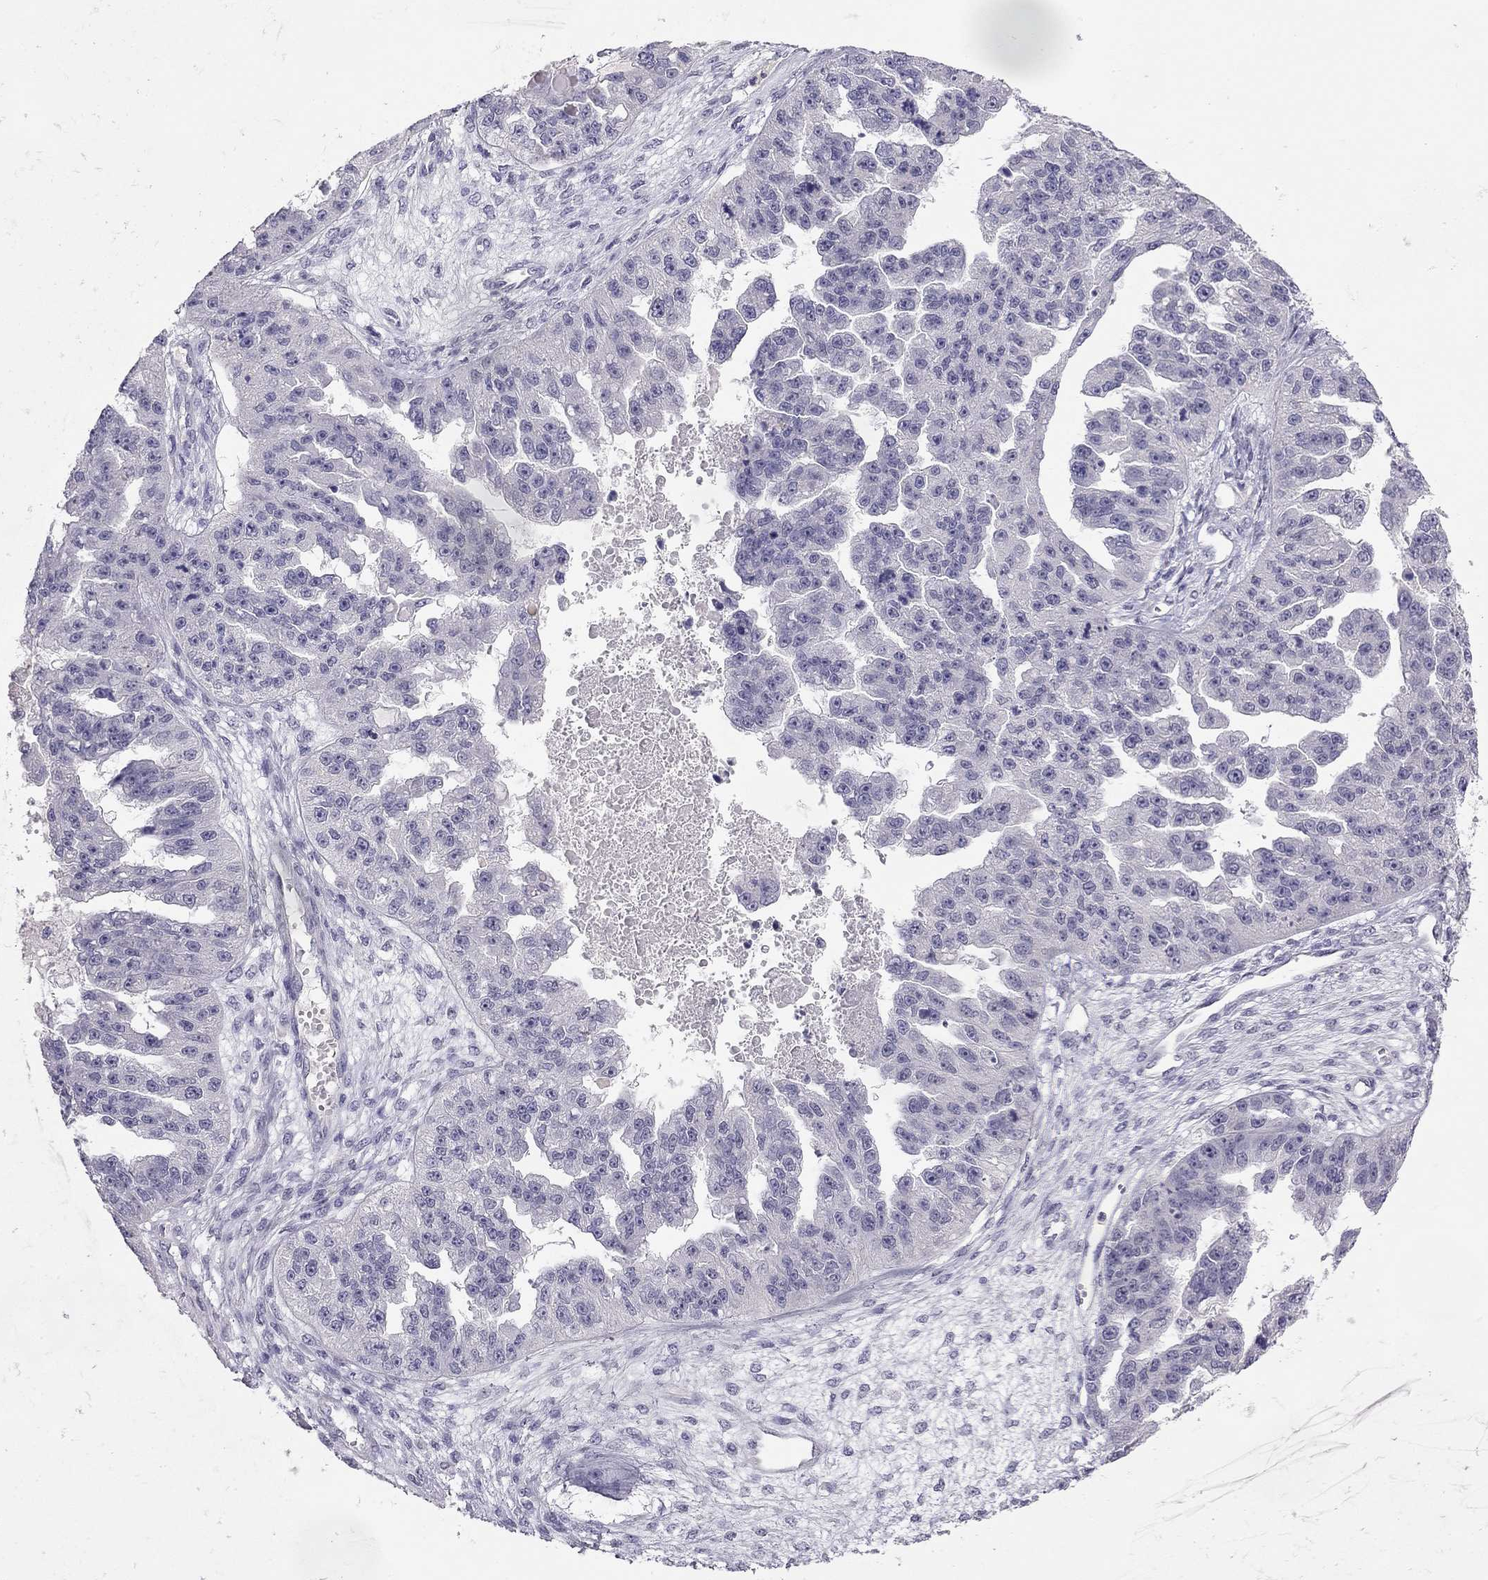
{"staining": {"intensity": "negative", "quantity": "none", "location": "none"}, "tissue": "ovarian cancer", "cell_type": "Tumor cells", "image_type": "cancer", "snomed": [{"axis": "morphology", "description": "Cystadenocarcinoma, serous, NOS"}, {"axis": "topography", "description": "Ovary"}], "caption": "This is a image of IHC staining of ovarian serous cystadenocarcinoma, which shows no staining in tumor cells.", "gene": "ADORA2A", "patient": {"sex": "female", "age": 58}}